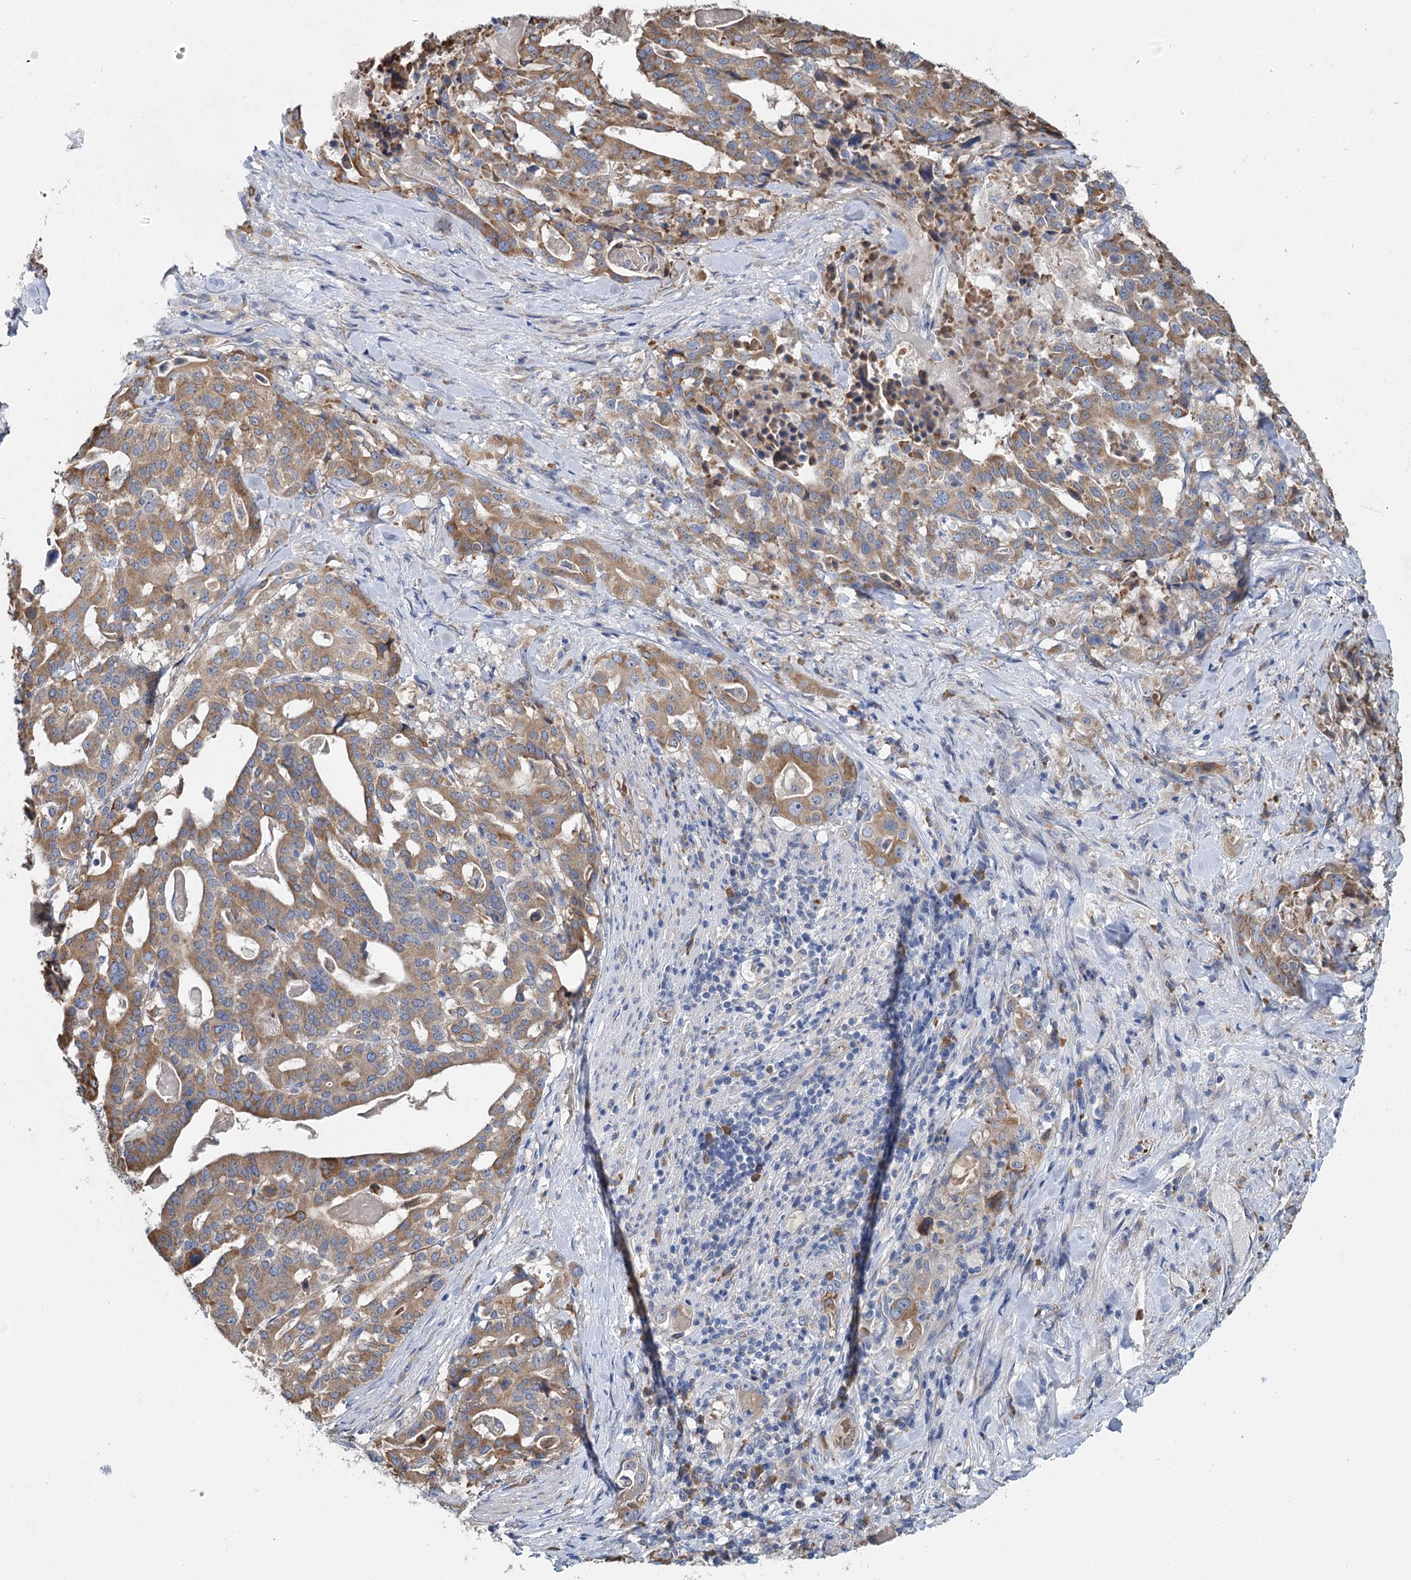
{"staining": {"intensity": "moderate", "quantity": ">75%", "location": "cytoplasmic/membranous"}, "tissue": "stomach cancer", "cell_type": "Tumor cells", "image_type": "cancer", "snomed": [{"axis": "morphology", "description": "Adenocarcinoma, NOS"}, {"axis": "topography", "description": "Stomach"}], "caption": "Immunohistochemical staining of human adenocarcinoma (stomach) reveals medium levels of moderate cytoplasmic/membranous protein staining in about >75% of tumor cells.", "gene": "ANKRD16", "patient": {"sex": "male", "age": 48}}